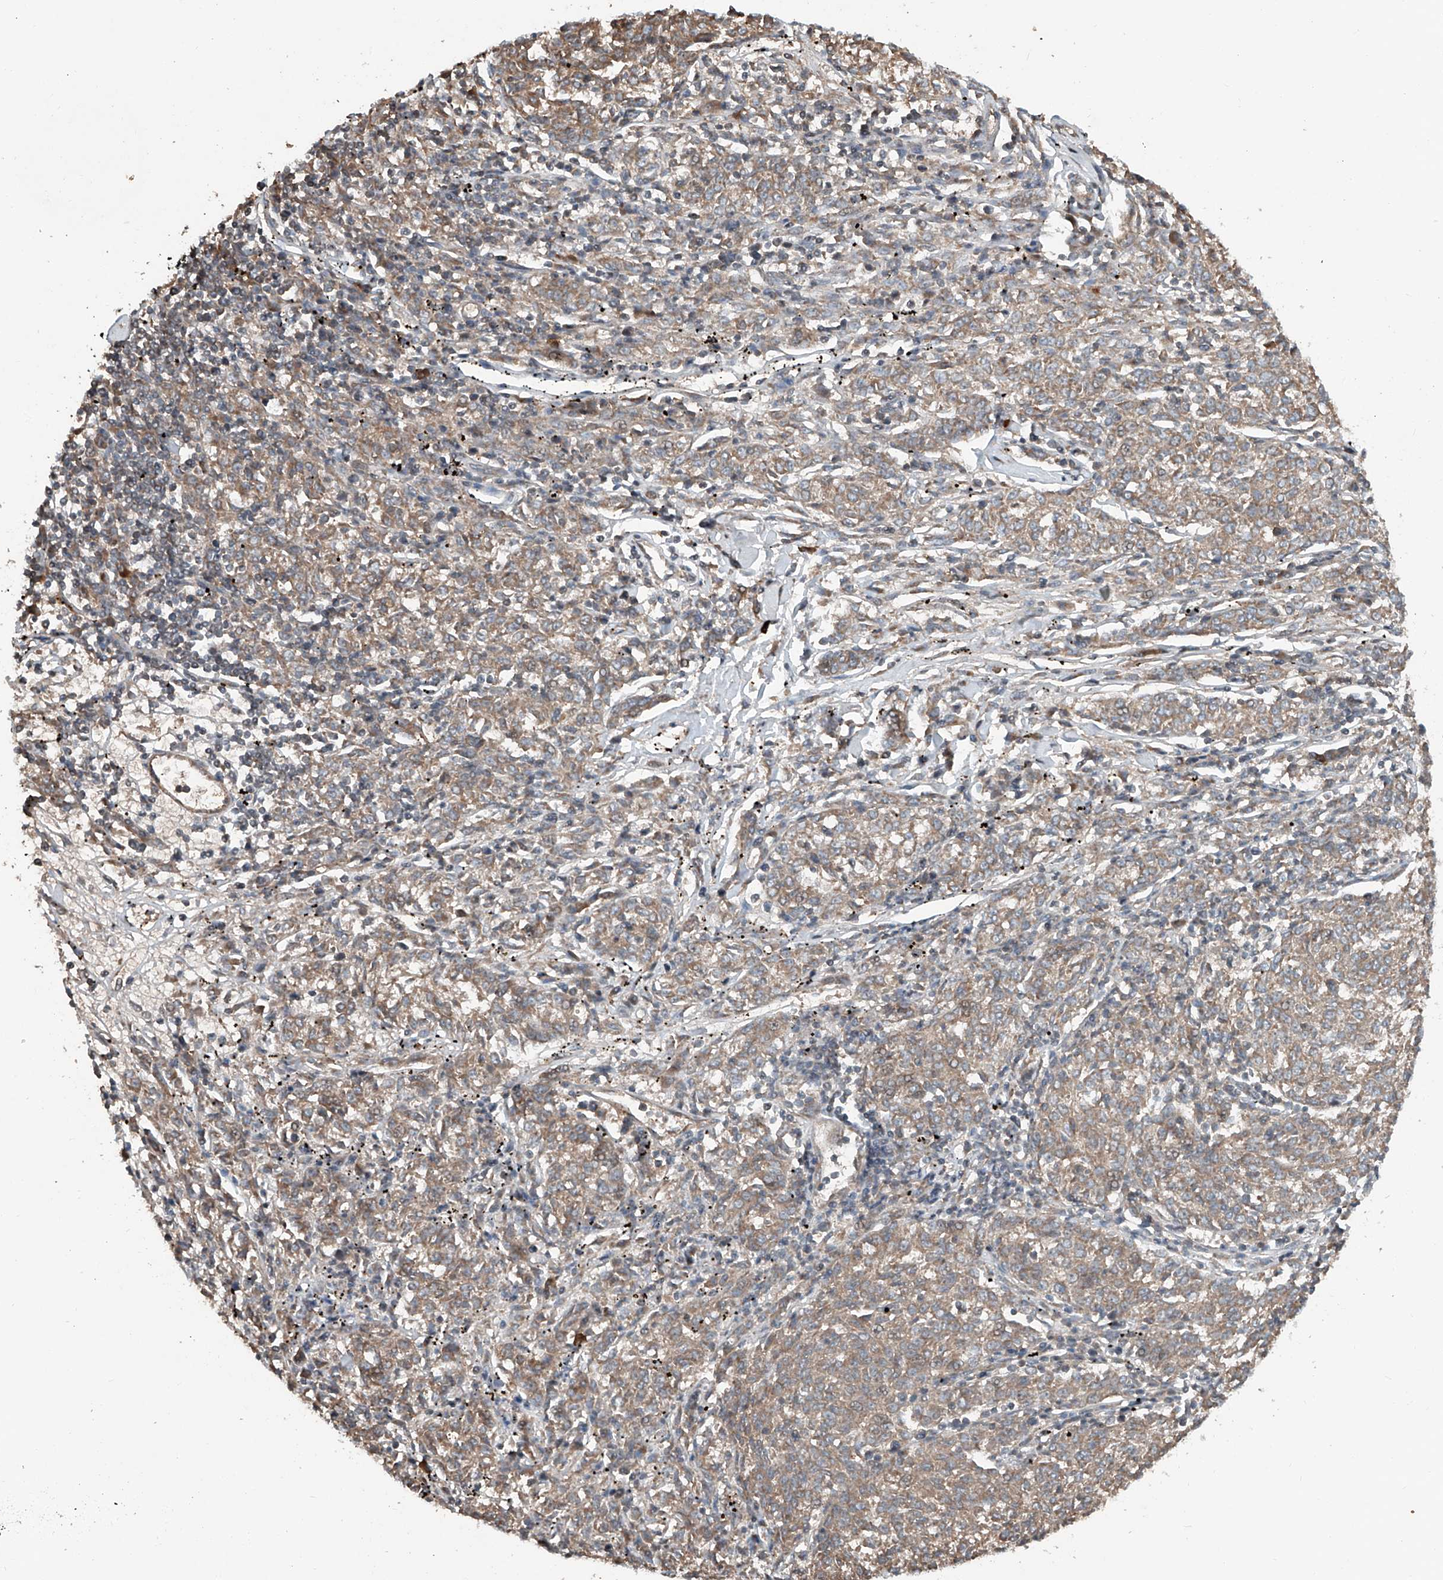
{"staining": {"intensity": "weak", "quantity": ">75%", "location": "cytoplasmic/membranous"}, "tissue": "melanoma", "cell_type": "Tumor cells", "image_type": "cancer", "snomed": [{"axis": "morphology", "description": "Malignant melanoma, NOS"}, {"axis": "topography", "description": "Skin"}], "caption": "Melanoma tissue displays weak cytoplasmic/membranous expression in about >75% of tumor cells, visualized by immunohistochemistry.", "gene": "ADAM23", "patient": {"sex": "female", "age": 72}}